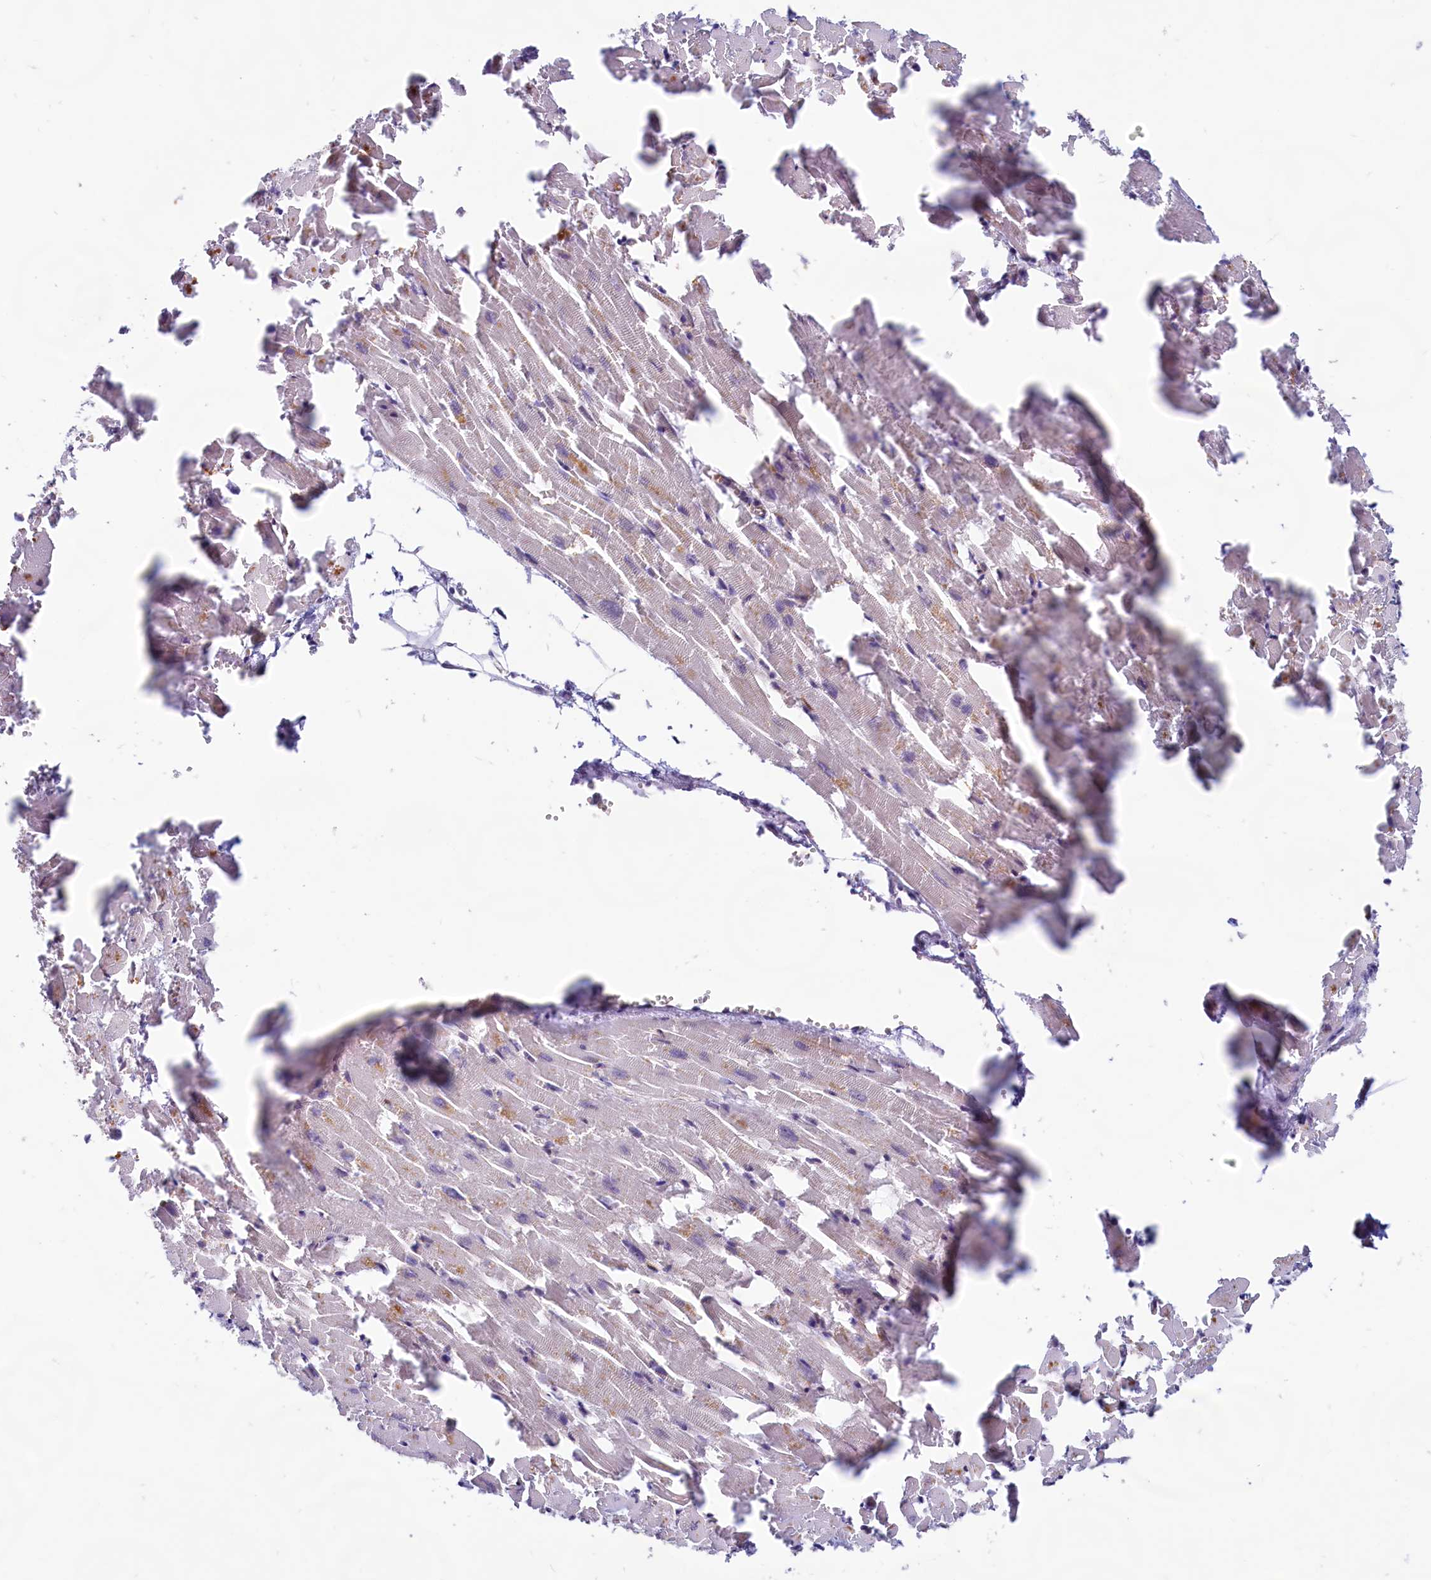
{"staining": {"intensity": "moderate", "quantity": "<25%", "location": "nuclear"}, "tissue": "heart muscle", "cell_type": "Cardiomyocytes", "image_type": "normal", "snomed": [{"axis": "morphology", "description": "Normal tissue, NOS"}, {"axis": "topography", "description": "Heart"}], "caption": "A low amount of moderate nuclear expression is identified in approximately <25% of cardiomyocytes in benign heart muscle.", "gene": "C1D", "patient": {"sex": "female", "age": 64}}